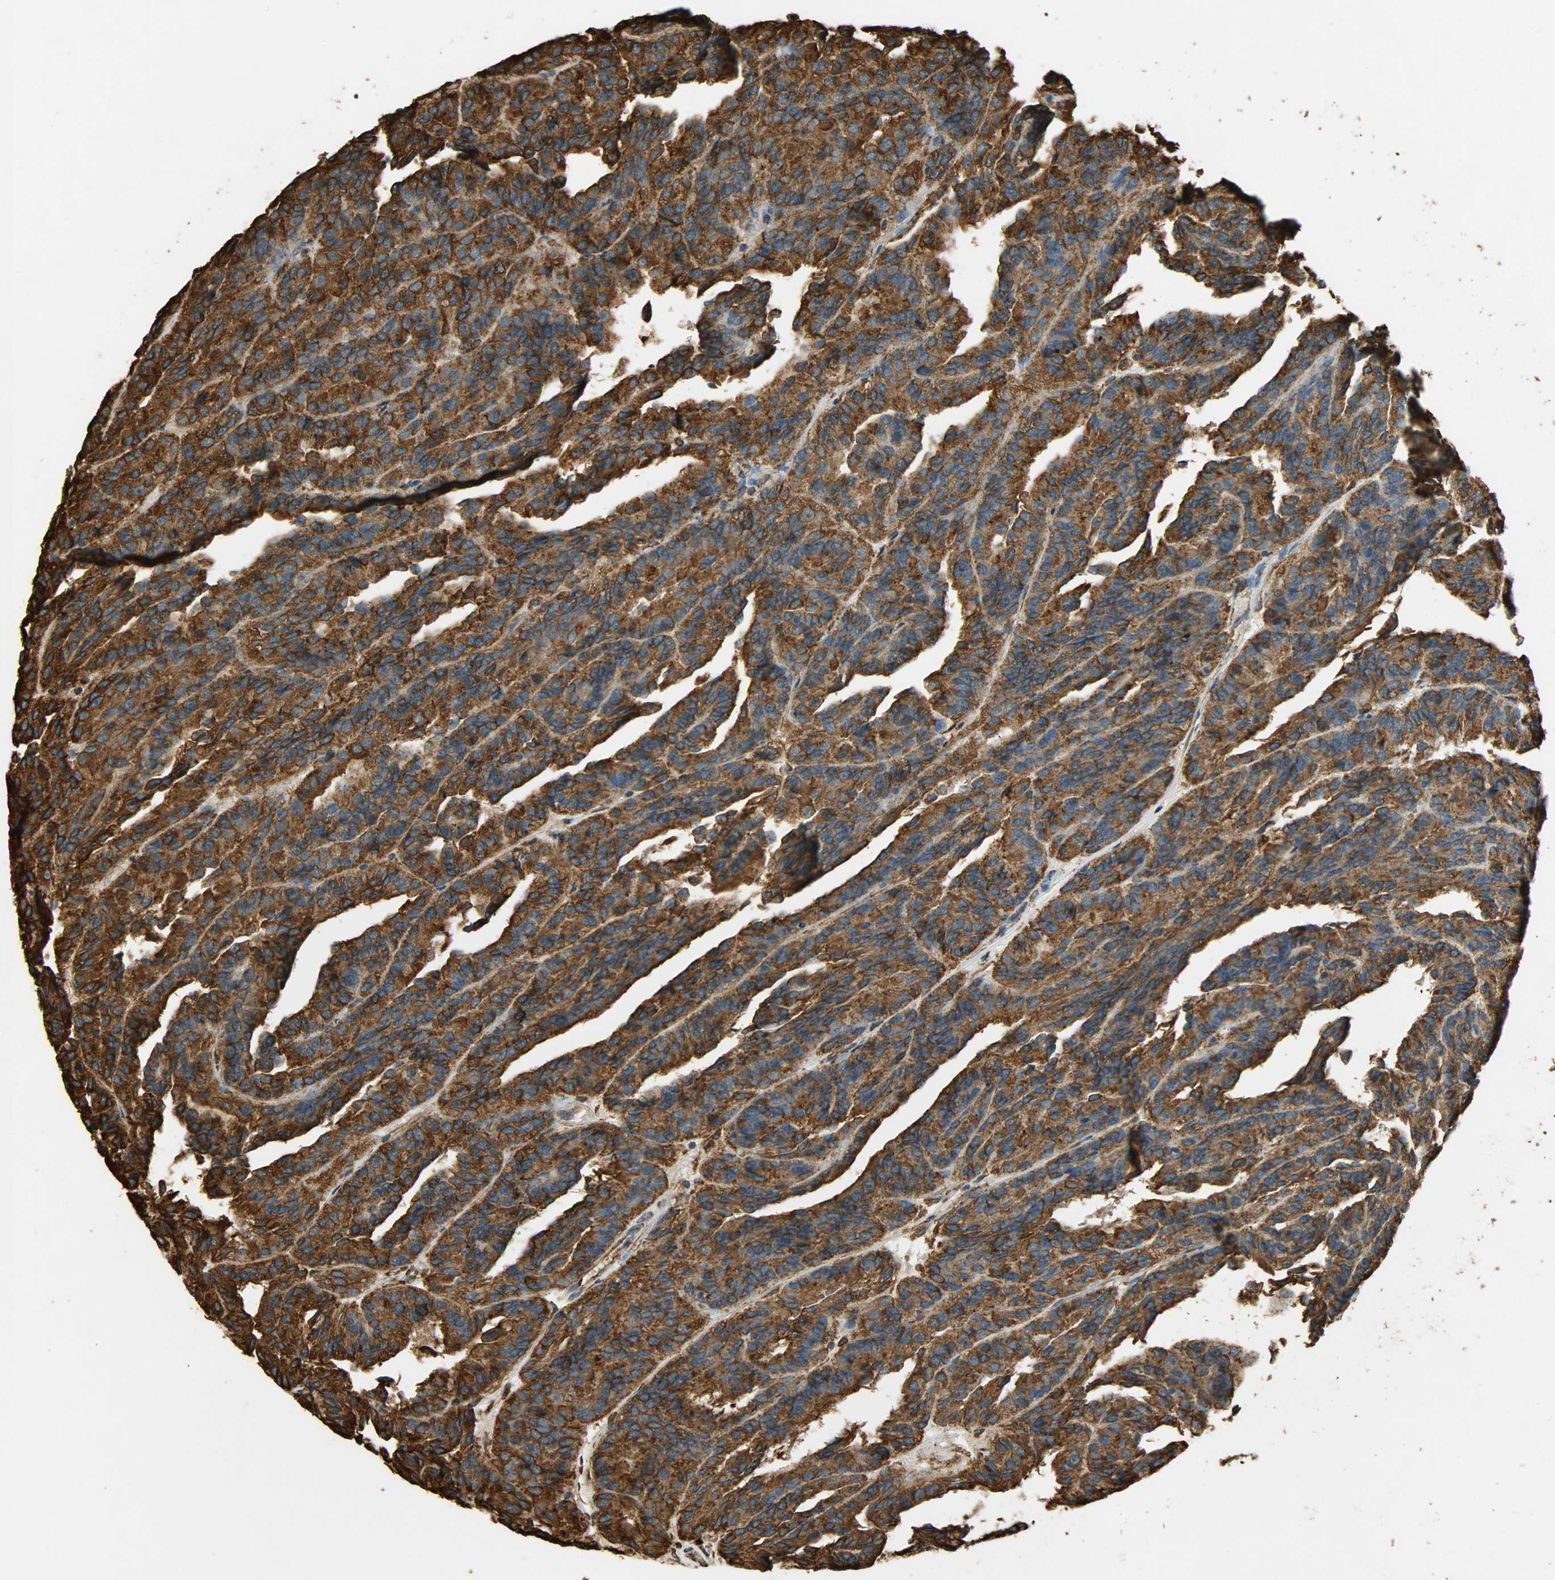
{"staining": {"intensity": "strong", "quantity": ">75%", "location": "cytoplasmic/membranous"}, "tissue": "renal cancer", "cell_type": "Tumor cells", "image_type": "cancer", "snomed": [{"axis": "morphology", "description": "Adenocarcinoma, NOS"}, {"axis": "topography", "description": "Kidney"}], "caption": "Tumor cells reveal high levels of strong cytoplasmic/membranous staining in approximately >75% of cells in renal adenocarcinoma. The staining is performed using DAB brown chromogen to label protein expression. The nuclei are counter-stained blue using hematoxylin.", "gene": "HSP90B1", "patient": {"sex": "male", "age": 46}}